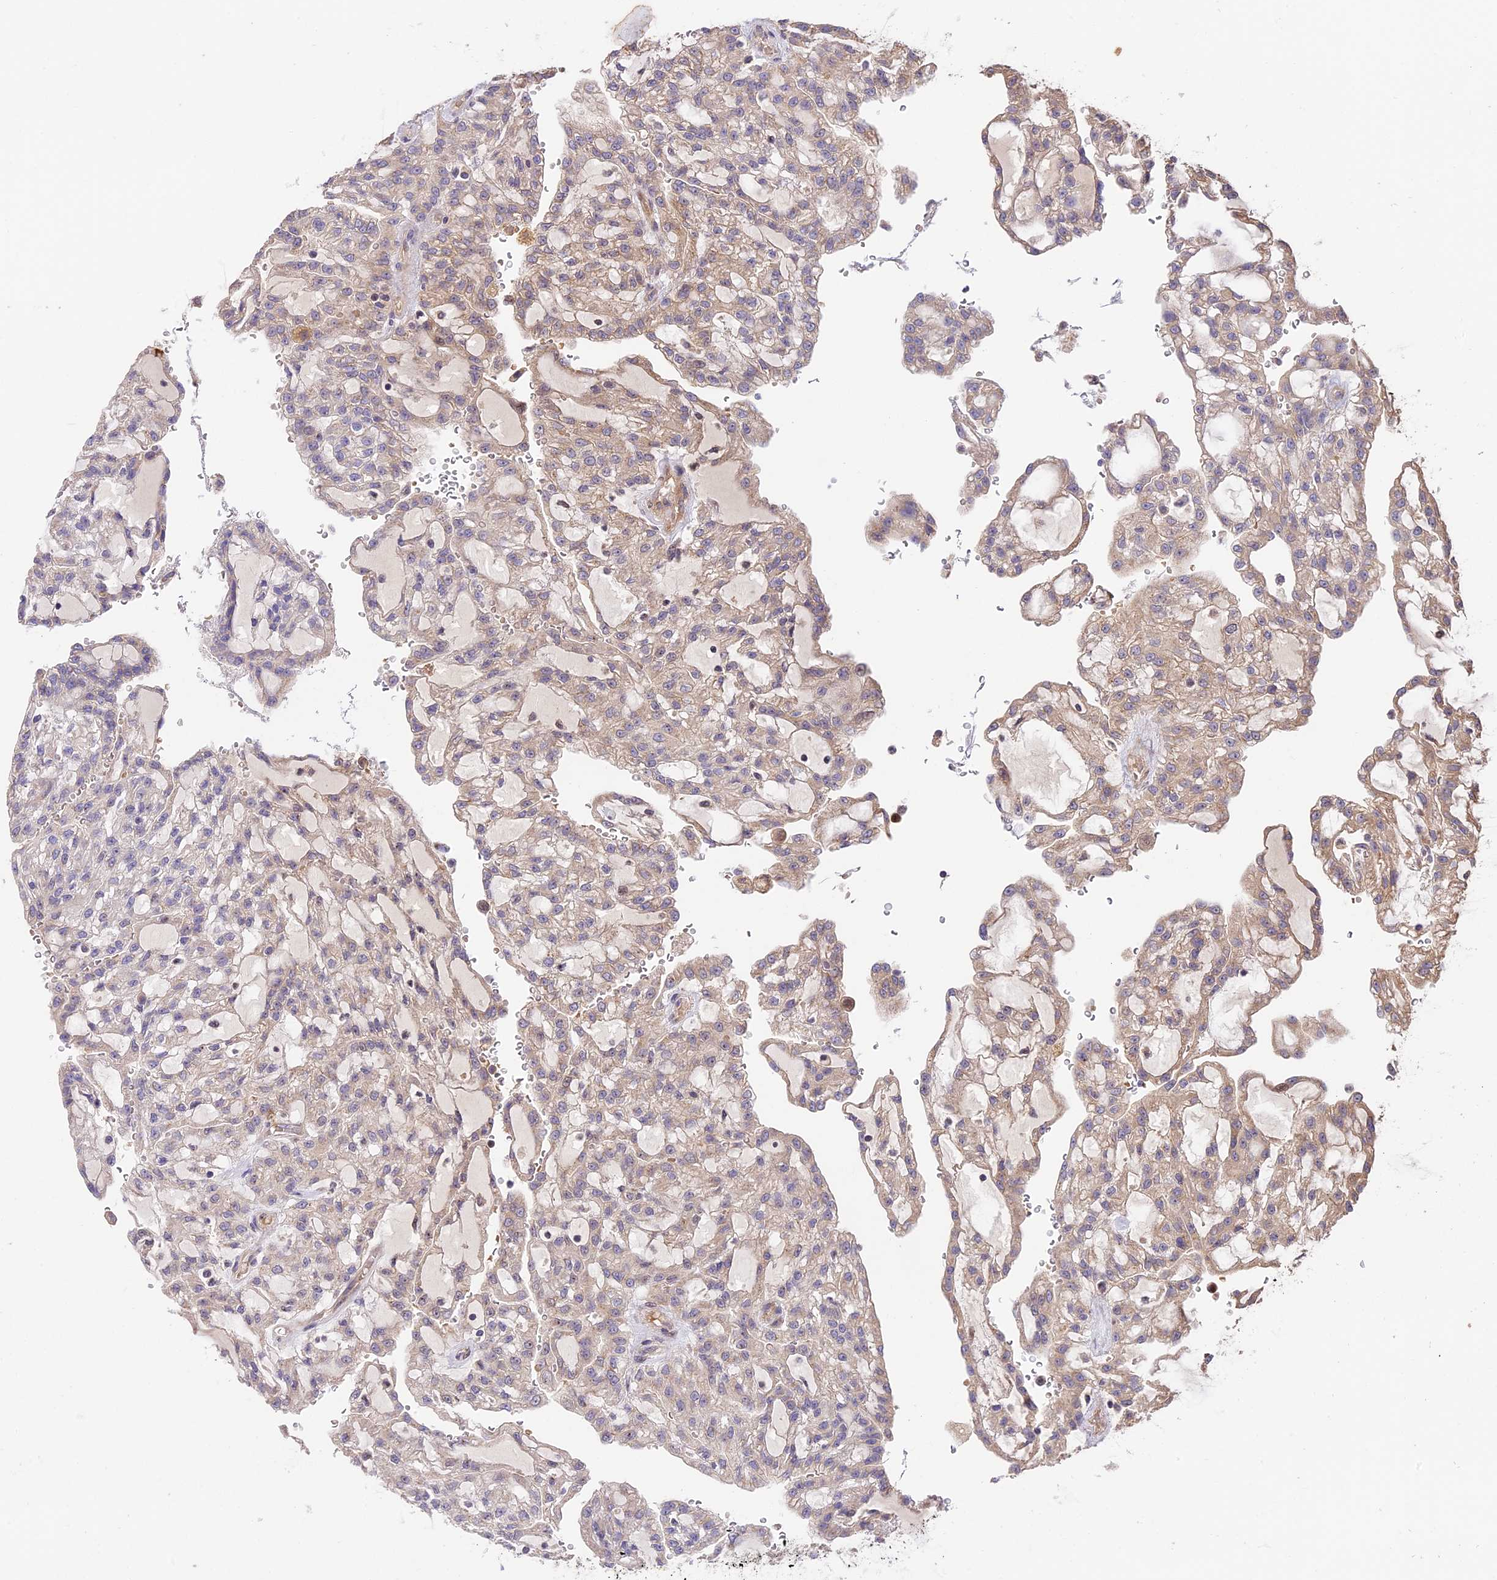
{"staining": {"intensity": "weak", "quantity": "<25%", "location": "cytoplasmic/membranous"}, "tissue": "renal cancer", "cell_type": "Tumor cells", "image_type": "cancer", "snomed": [{"axis": "morphology", "description": "Adenocarcinoma, NOS"}, {"axis": "topography", "description": "Kidney"}], "caption": "A photomicrograph of human adenocarcinoma (renal) is negative for staining in tumor cells.", "gene": "PPP1R37", "patient": {"sex": "male", "age": 63}}